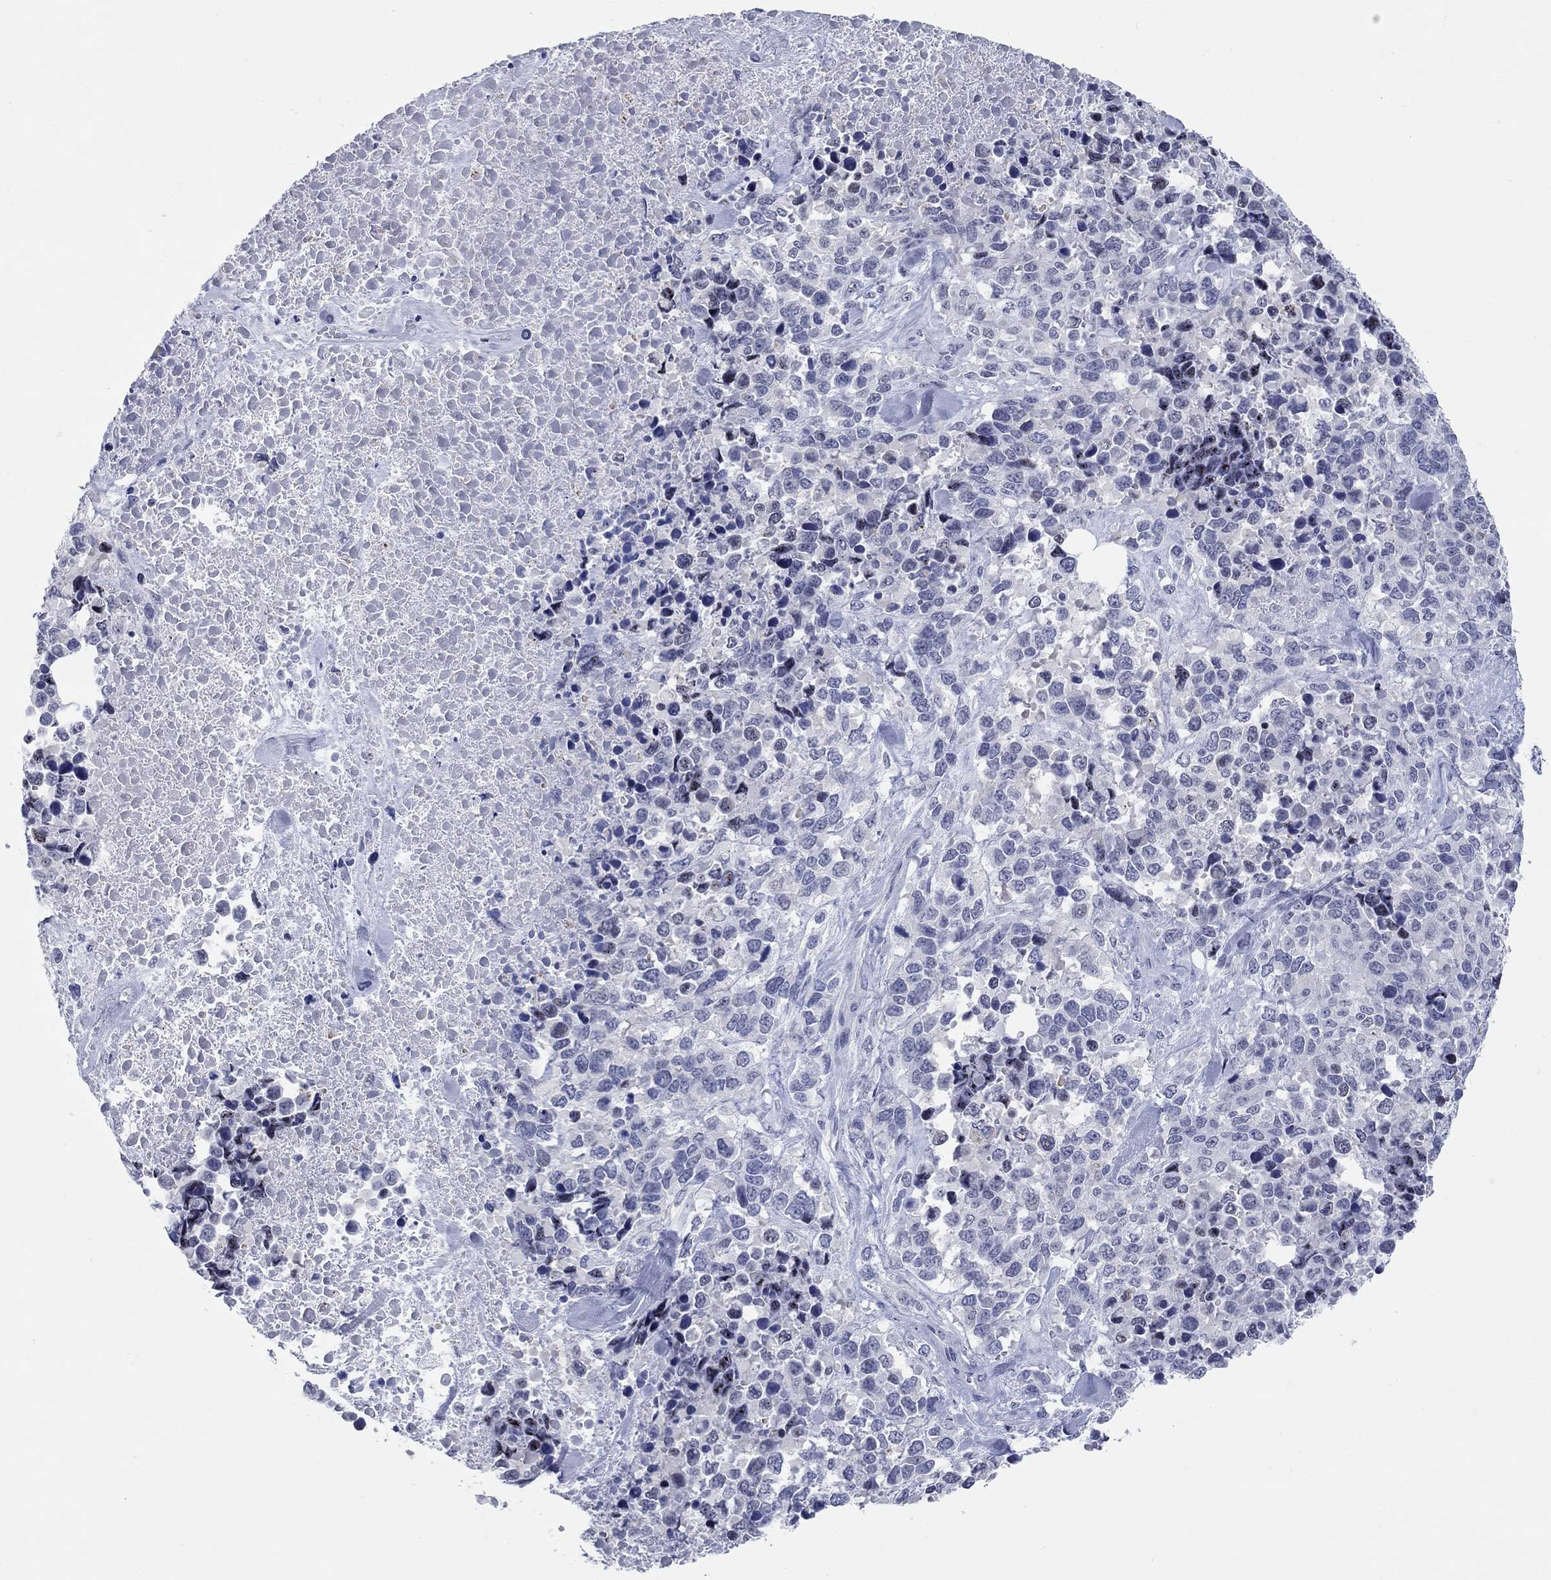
{"staining": {"intensity": "negative", "quantity": "none", "location": "none"}, "tissue": "melanoma", "cell_type": "Tumor cells", "image_type": "cancer", "snomed": [{"axis": "morphology", "description": "Malignant melanoma, Metastatic site"}, {"axis": "topography", "description": "Skin"}], "caption": "Tumor cells show no significant expression in malignant melanoma (metastatic site).", "gene": "WASF3", "patient": {"sex": "male", "age": 84}}